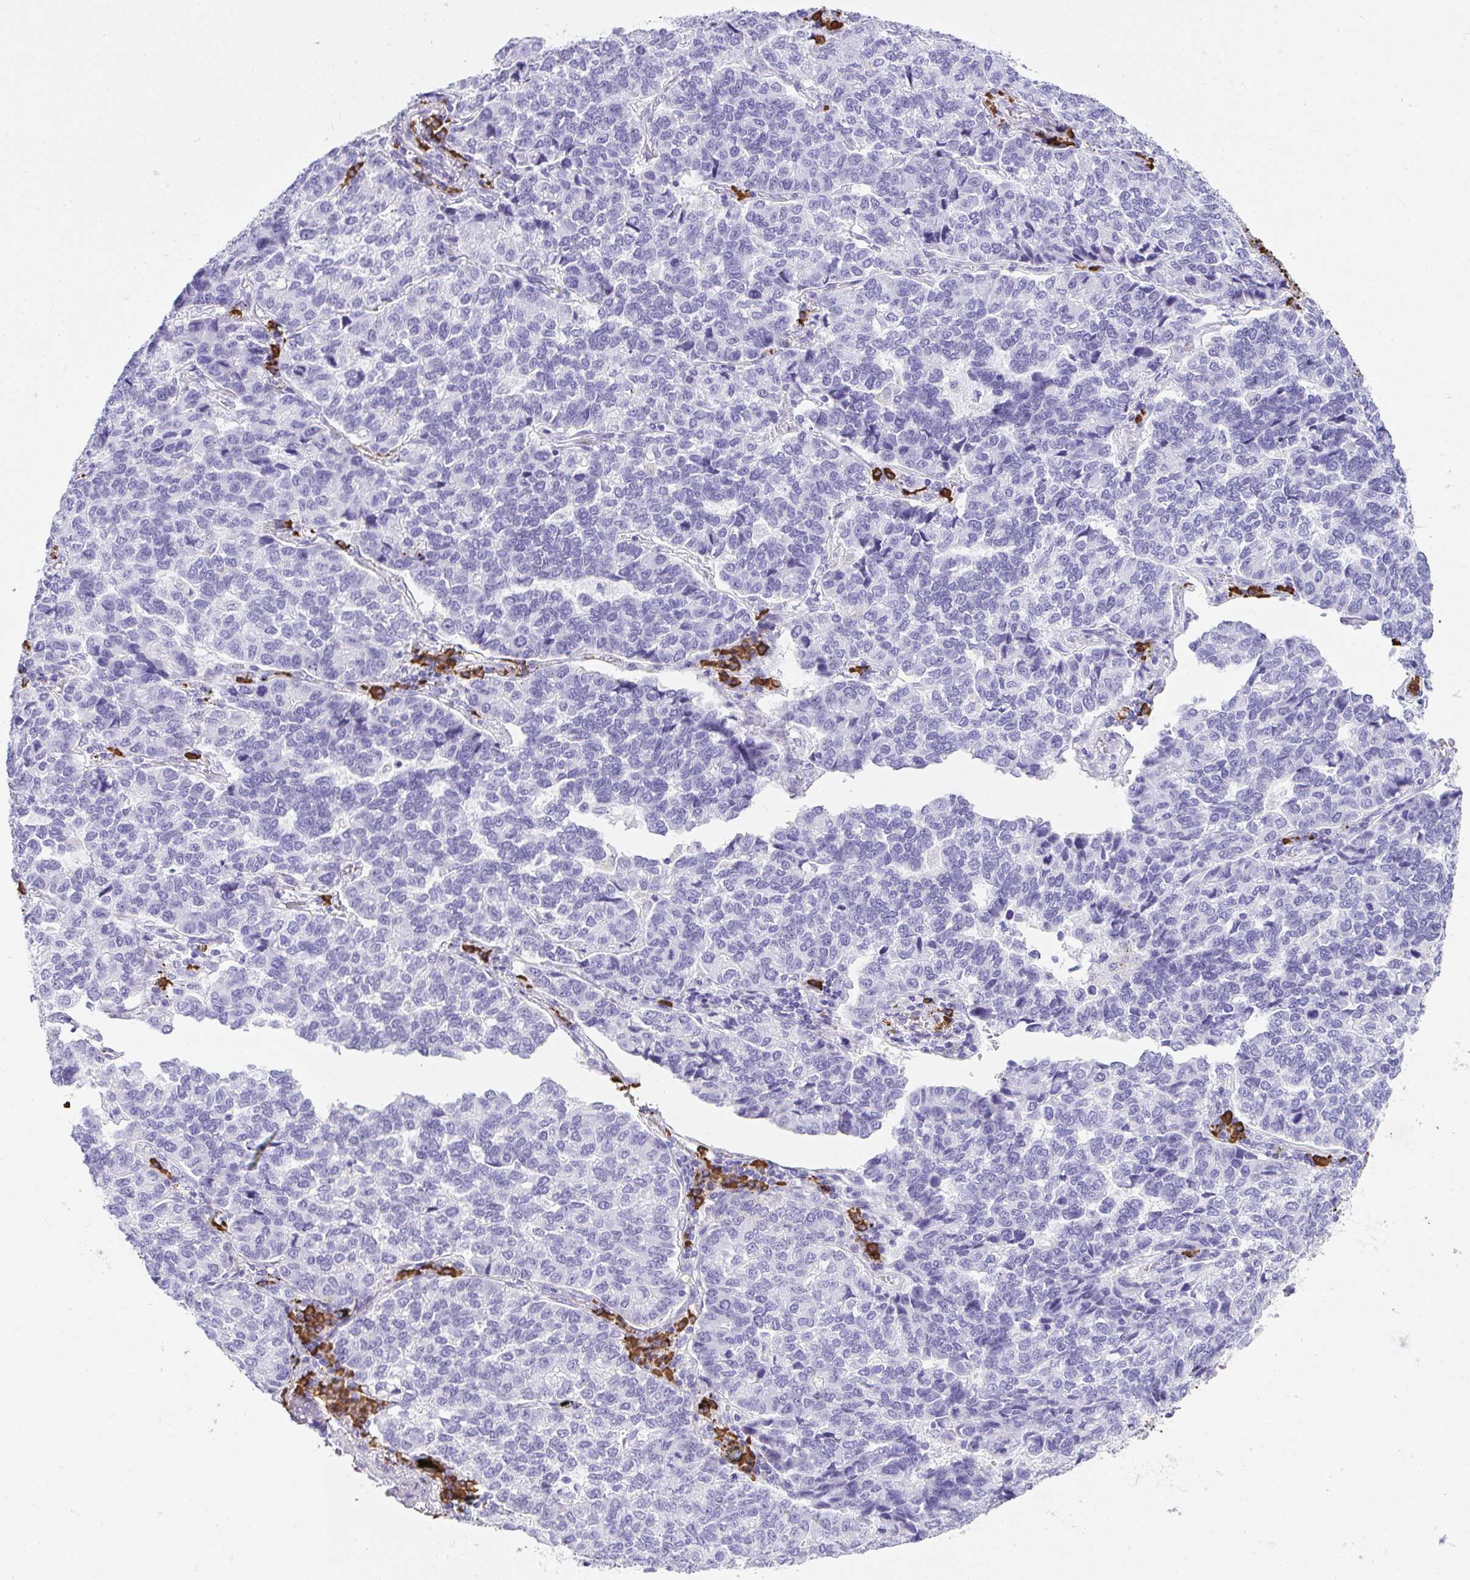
{"staining": {"intensity": "negative", "quantity": "none", "location": "none"}, "tissue": "lung cancer", "cell_type": "Tumor cells", "image_type": "cancer", "snomed": [{"axis": "morphology", "description": "Adenocarcinoma, NOS"}, {"axis": "topography", "description": "Lymph node"}, {"axis": "topography", "description": "Lung"}], "caption": "DAB (3,3'-diaminobenzidine) immunohistochemical staining of human lung cancer (adenocarcinoma) displays no significant positivity in tumor cells. The staining was performed using DAB (3,3'-diaminobenzidine) to visualize the protein expression in brown, while the nuclei were stained in blue with hematoxylin (Magnification: 20x).", "gene": "CDADC1", "patient": {"sex": "male", "age": 66}}